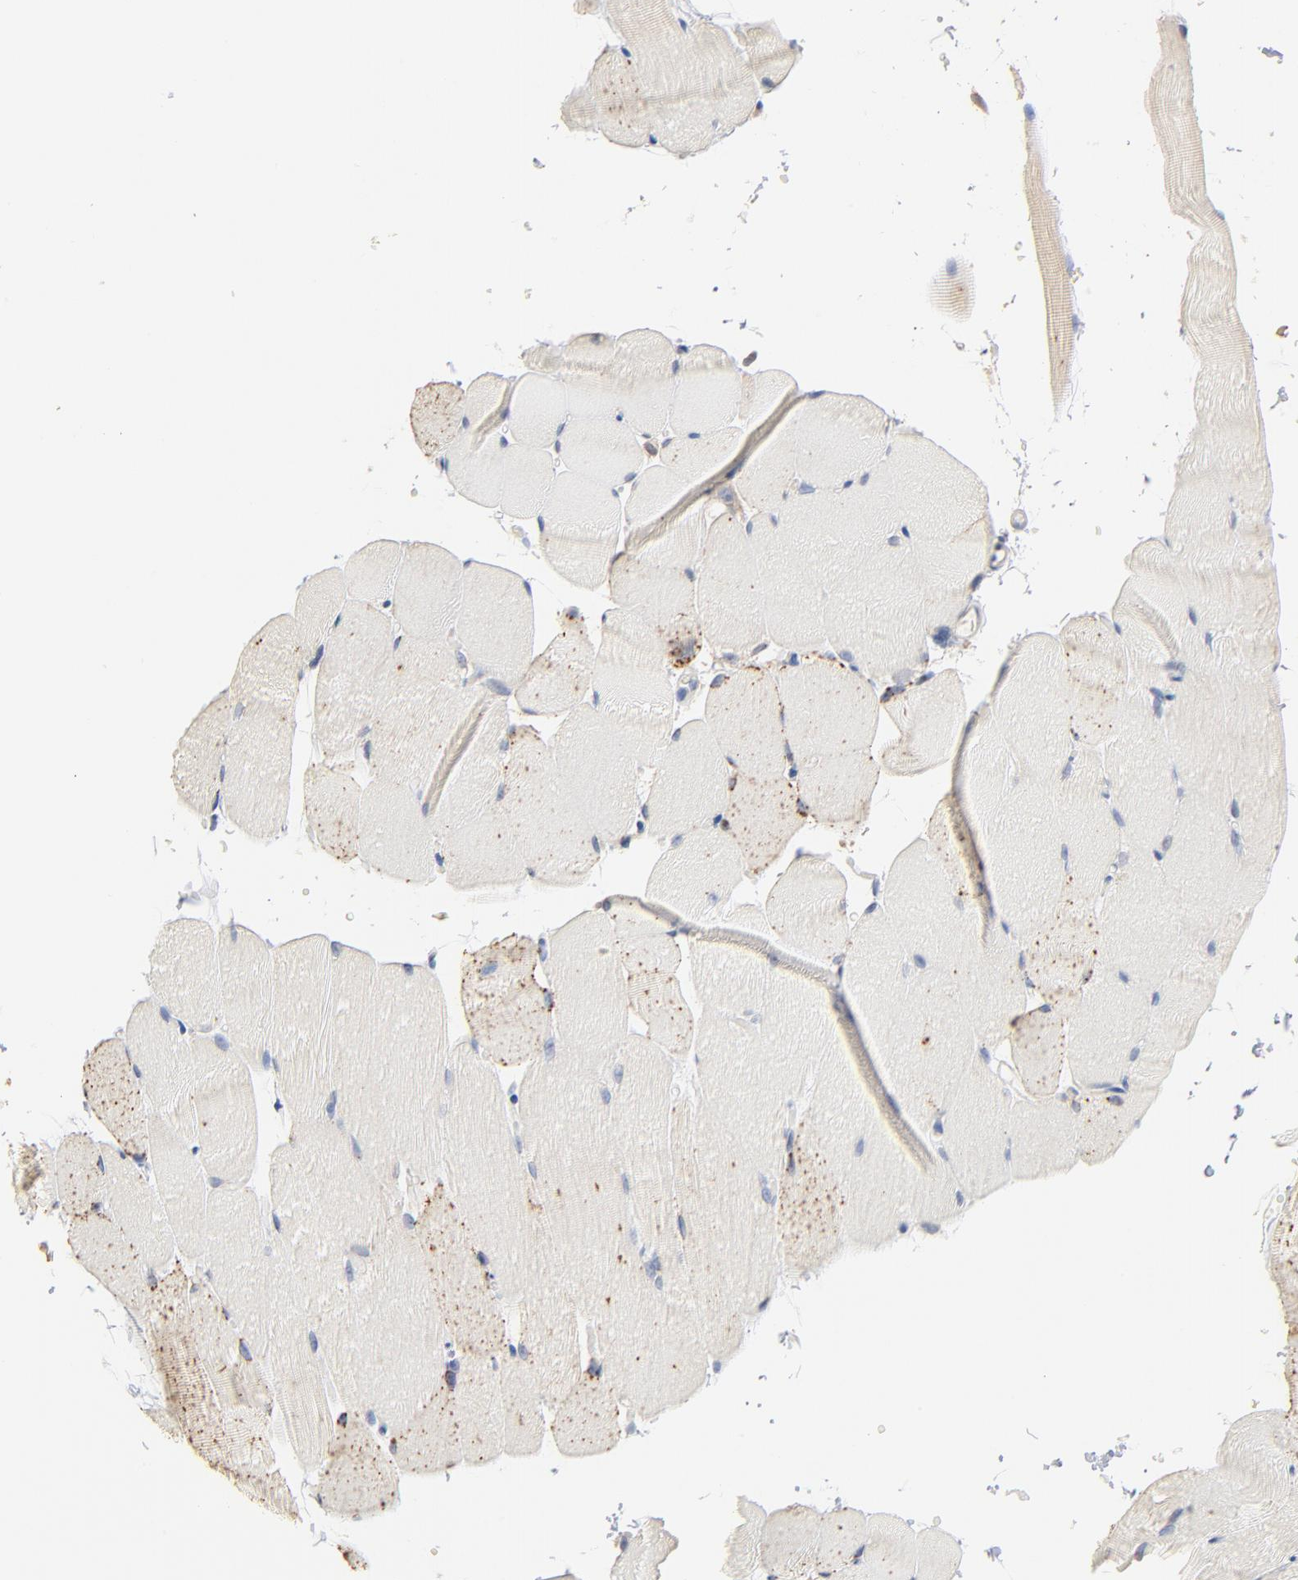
{"staining": {"intensity": "negative", "quantity": "none", "location": "none"}, "tissue": "skeletal muscle", "cell_type": "Myocytes", "image_type": "normal", "snomed": [{"axis": "morphology", "description": "Normal tissue, NOS"}, {"axis": "topography", "description": "Skeletal muscle"}], "caption": "There is no significant expression in myocytes of skeletal muscle. The staining is performed using DAB (3,3'-diaminobenzidine) brown chromogen with nuclei counter-stained in using hematoxylin.", "gene": "ZDHHC8", "patient": {"sex": "female", "age": 37}}